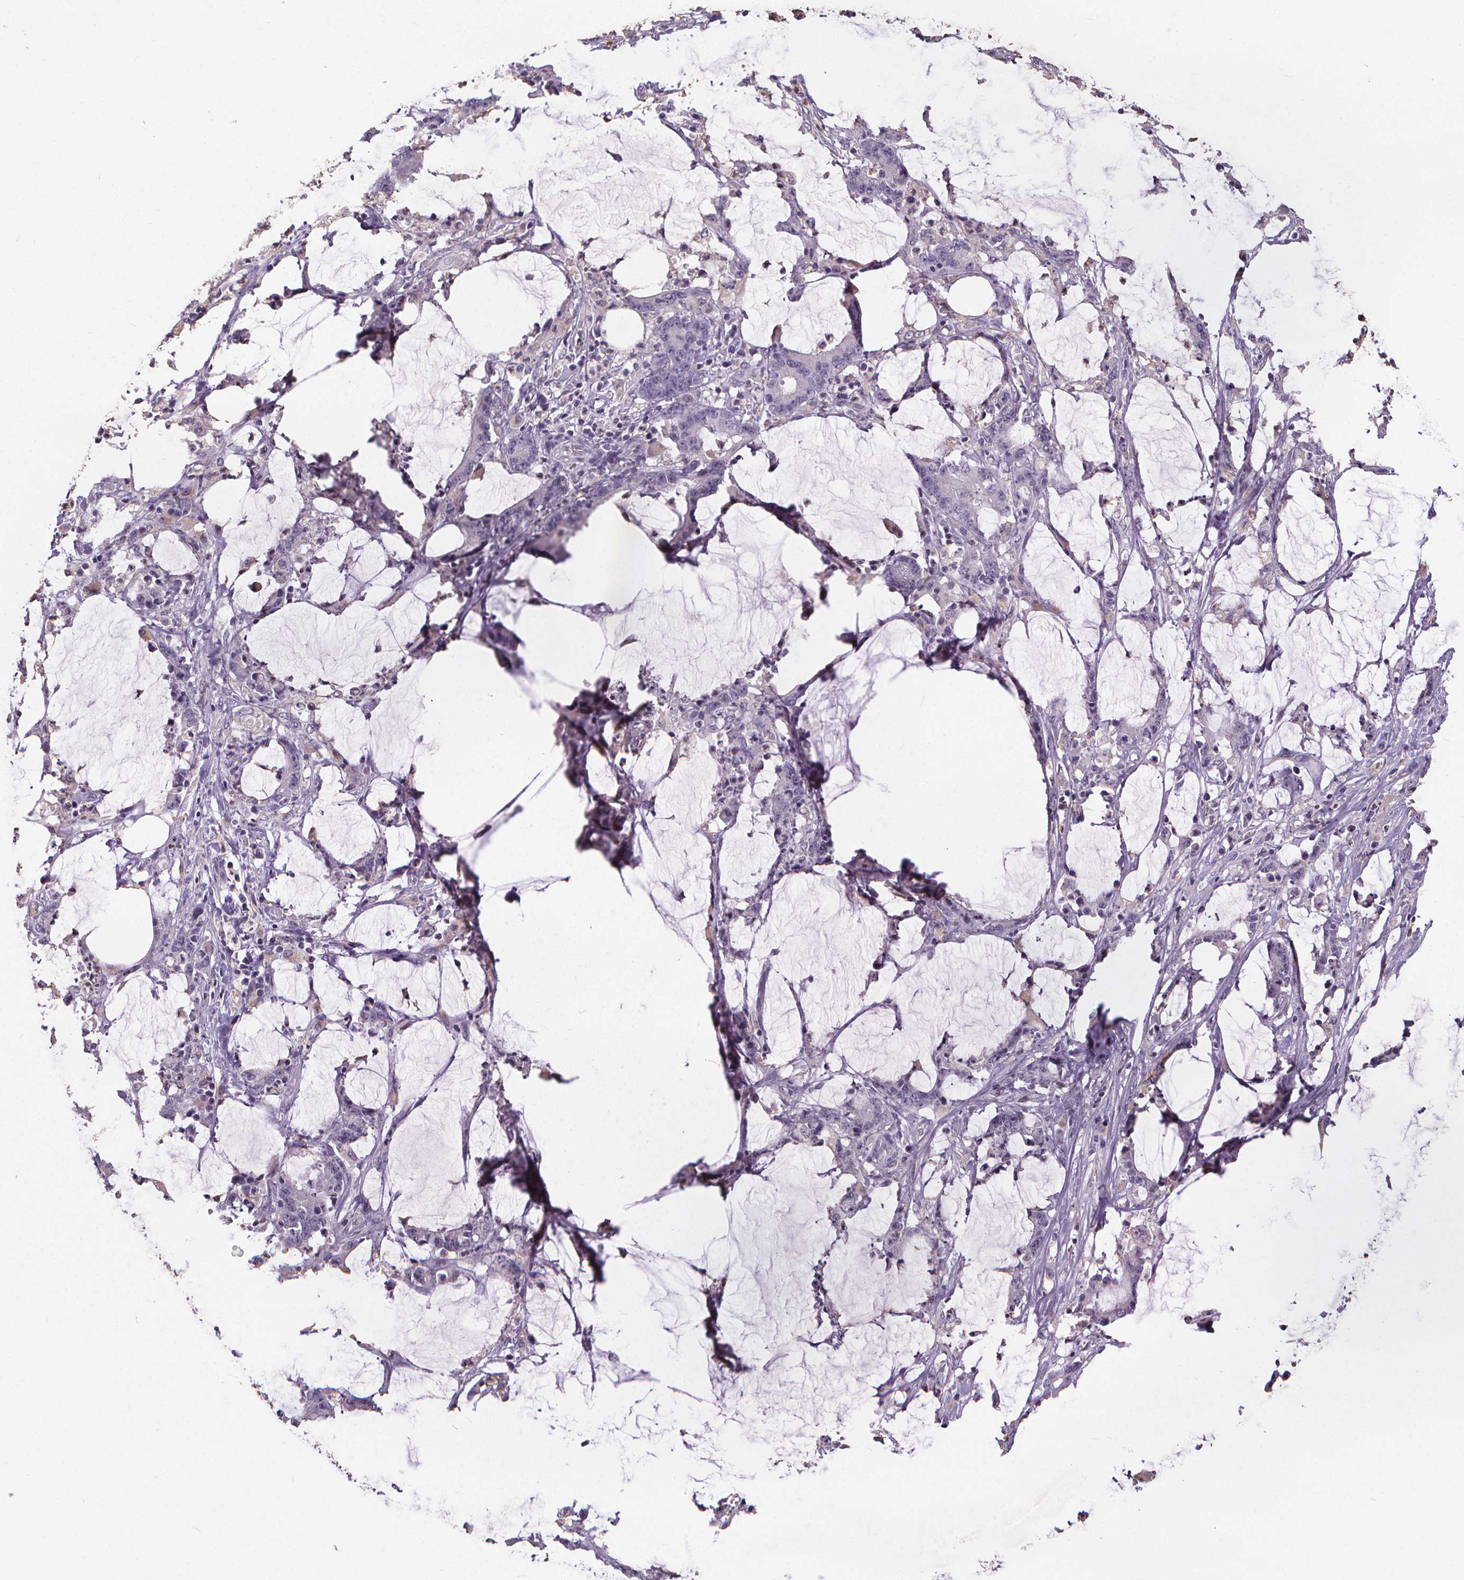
{"staining": {"intensity": "negative", "quantity": "none", "location": "none"}, "tissue": "stomach cancer", "cell_type": "Tumor cells", "image_type": "cancer", "snomed": [{"axis": "morphology", "description": "Adenocarcinoma, NOS"}, {"axis": "topography", "description": "Stomach, upper"}], "caption": "Immunohistochemical staining of human stomach adenocarcinoma shows no significant staining in tumor cells.", "gene": "ATP6V1D", "patient": {"sex": "male", "age": 68}}